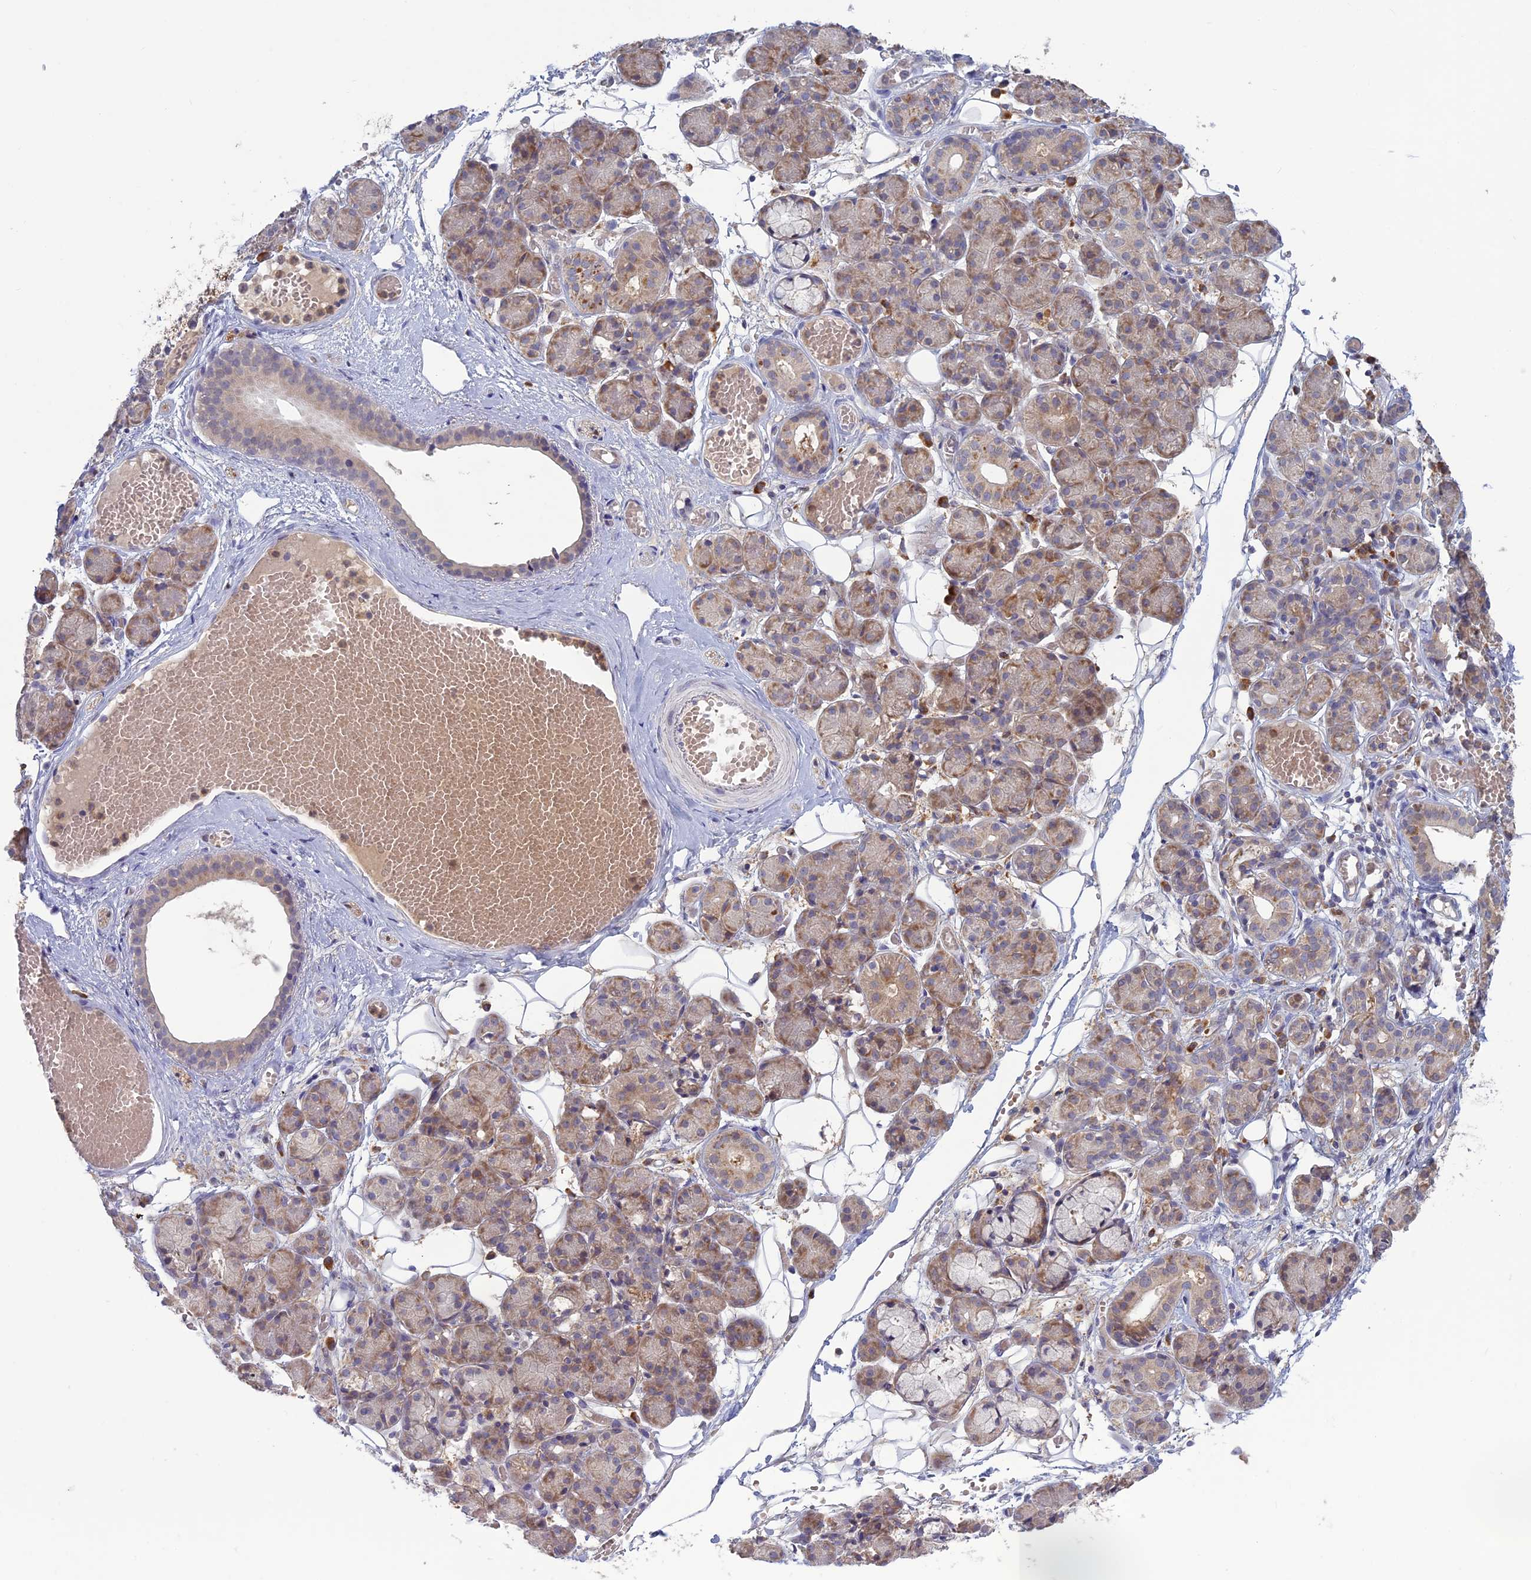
{"staining": {"intensity": "weak", "quantity": "25%-75%", "location": "cytoplasmic/membranous"}, "tissue": "salivary gland", "cell_type": "Glandular cells", "image_type": "normal", "snomed": [{"axis": "morphology", "description": "Normal tissue, NOS"}, {"axis": "topography", "description": "Salivary gland"}], "caption": "There is low levels of weak cytoplasmic/membranous positivity in glandular cells of normal salivary gland, as demonstrated by immunohistochemical staining (brown color).", "gene": "TMEM208", "patient": {"sex": "male", "age": 63}}